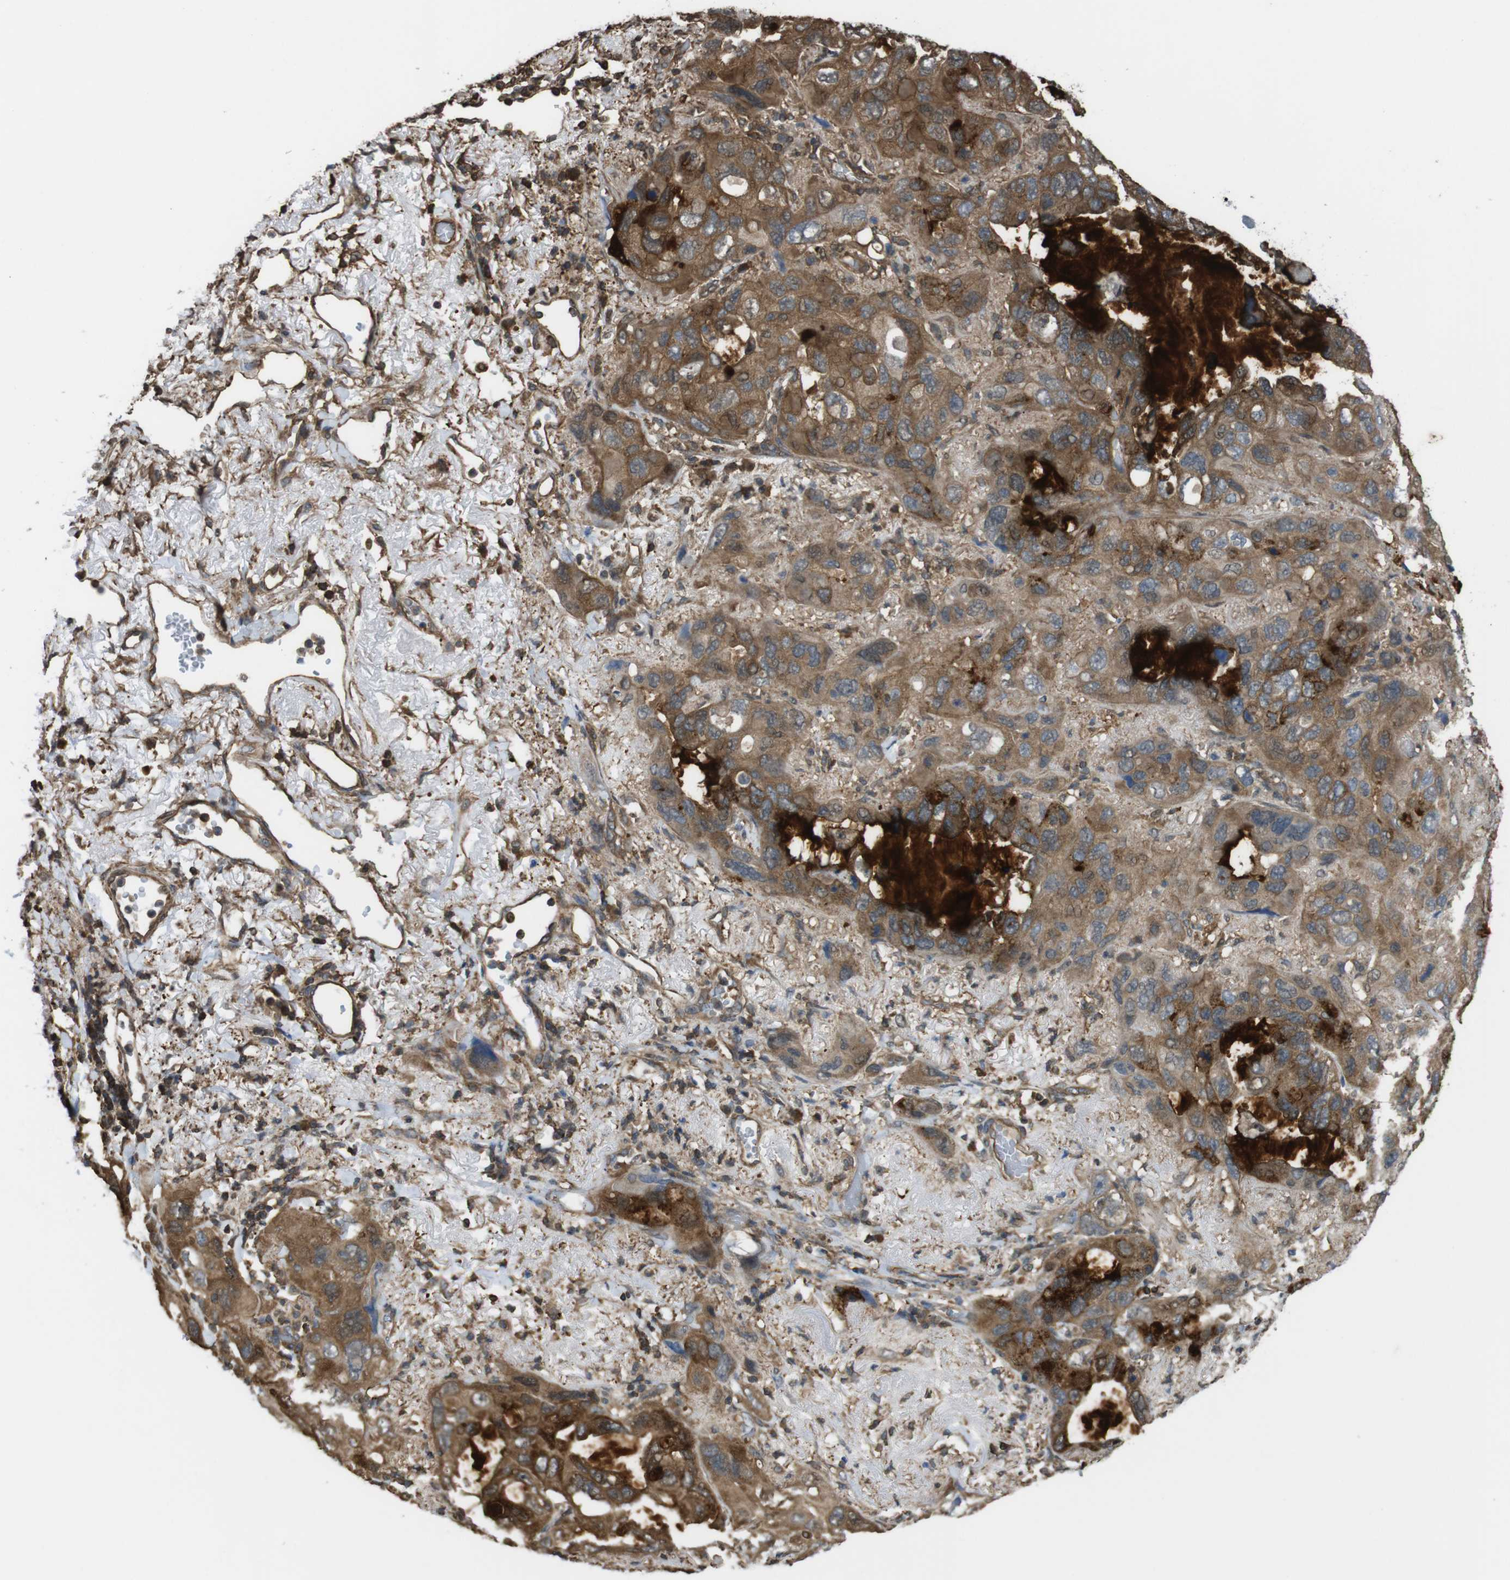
{"staining": {"intensity": "moderate", "quantity": ">75%", "location": "cytoplasmic/membranous"}, "tissue": "lung cancer", "cell_type": "Tumor cells", "image_type": "cancer", "snomed": [{"axis": "morphology", "description": "Squamous cell carcinoma, NOS"}, {"axis": "topography", "description": "Lung"}], "caption": "Immunohistochemistry of lung squamous cell carcinoma displays medium levels of moderate cytoplasmic/membranous expression in about >75% of tumor cells.", "gene": "ARHGDIA", "patient": {"sex": "female", "age": 73}}